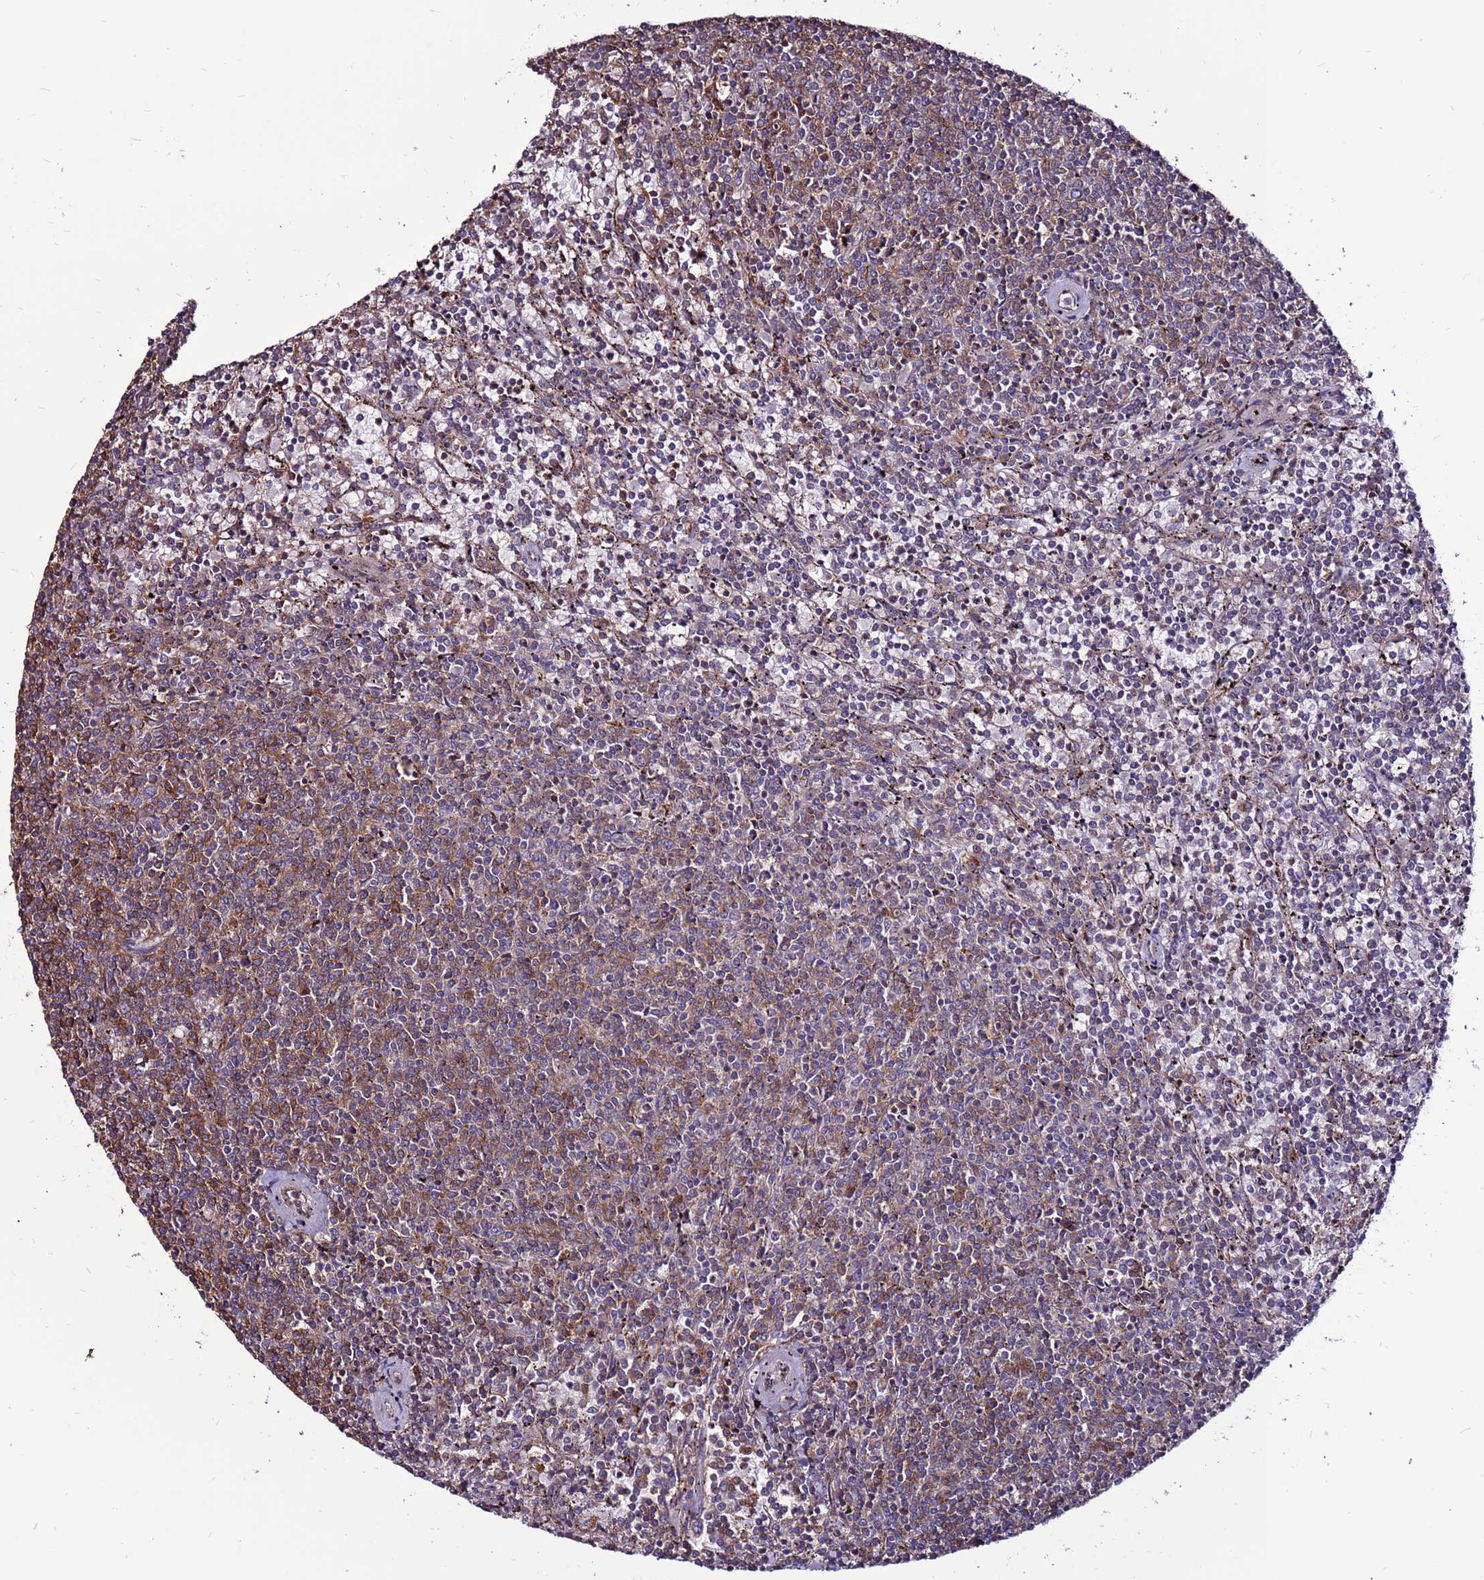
{"staining": {"intensity": "moderate", "quantity": "25%-75%", "location": "cytoplasmic/membranous"}, "tissue": "lymphoma", "cell_type": "Tumor cells", "image_type": "cancer", "snomed": [{"axis": "morphology", "description": "Malignant lymphoma, non-Hodgkin's type, Low grade"}, {"axis": "topography", "description": "Spleen"}], "caption": "The histopathology image exhibits staining of low-grade malignant lymphoma, non-Hodgkin's type, revealing moderate cytoplasmic/membranous protein positivity (brown color) within tumor cells.", "gene": "NRN1L", "patient": {"sex": "female", "age": 50}}